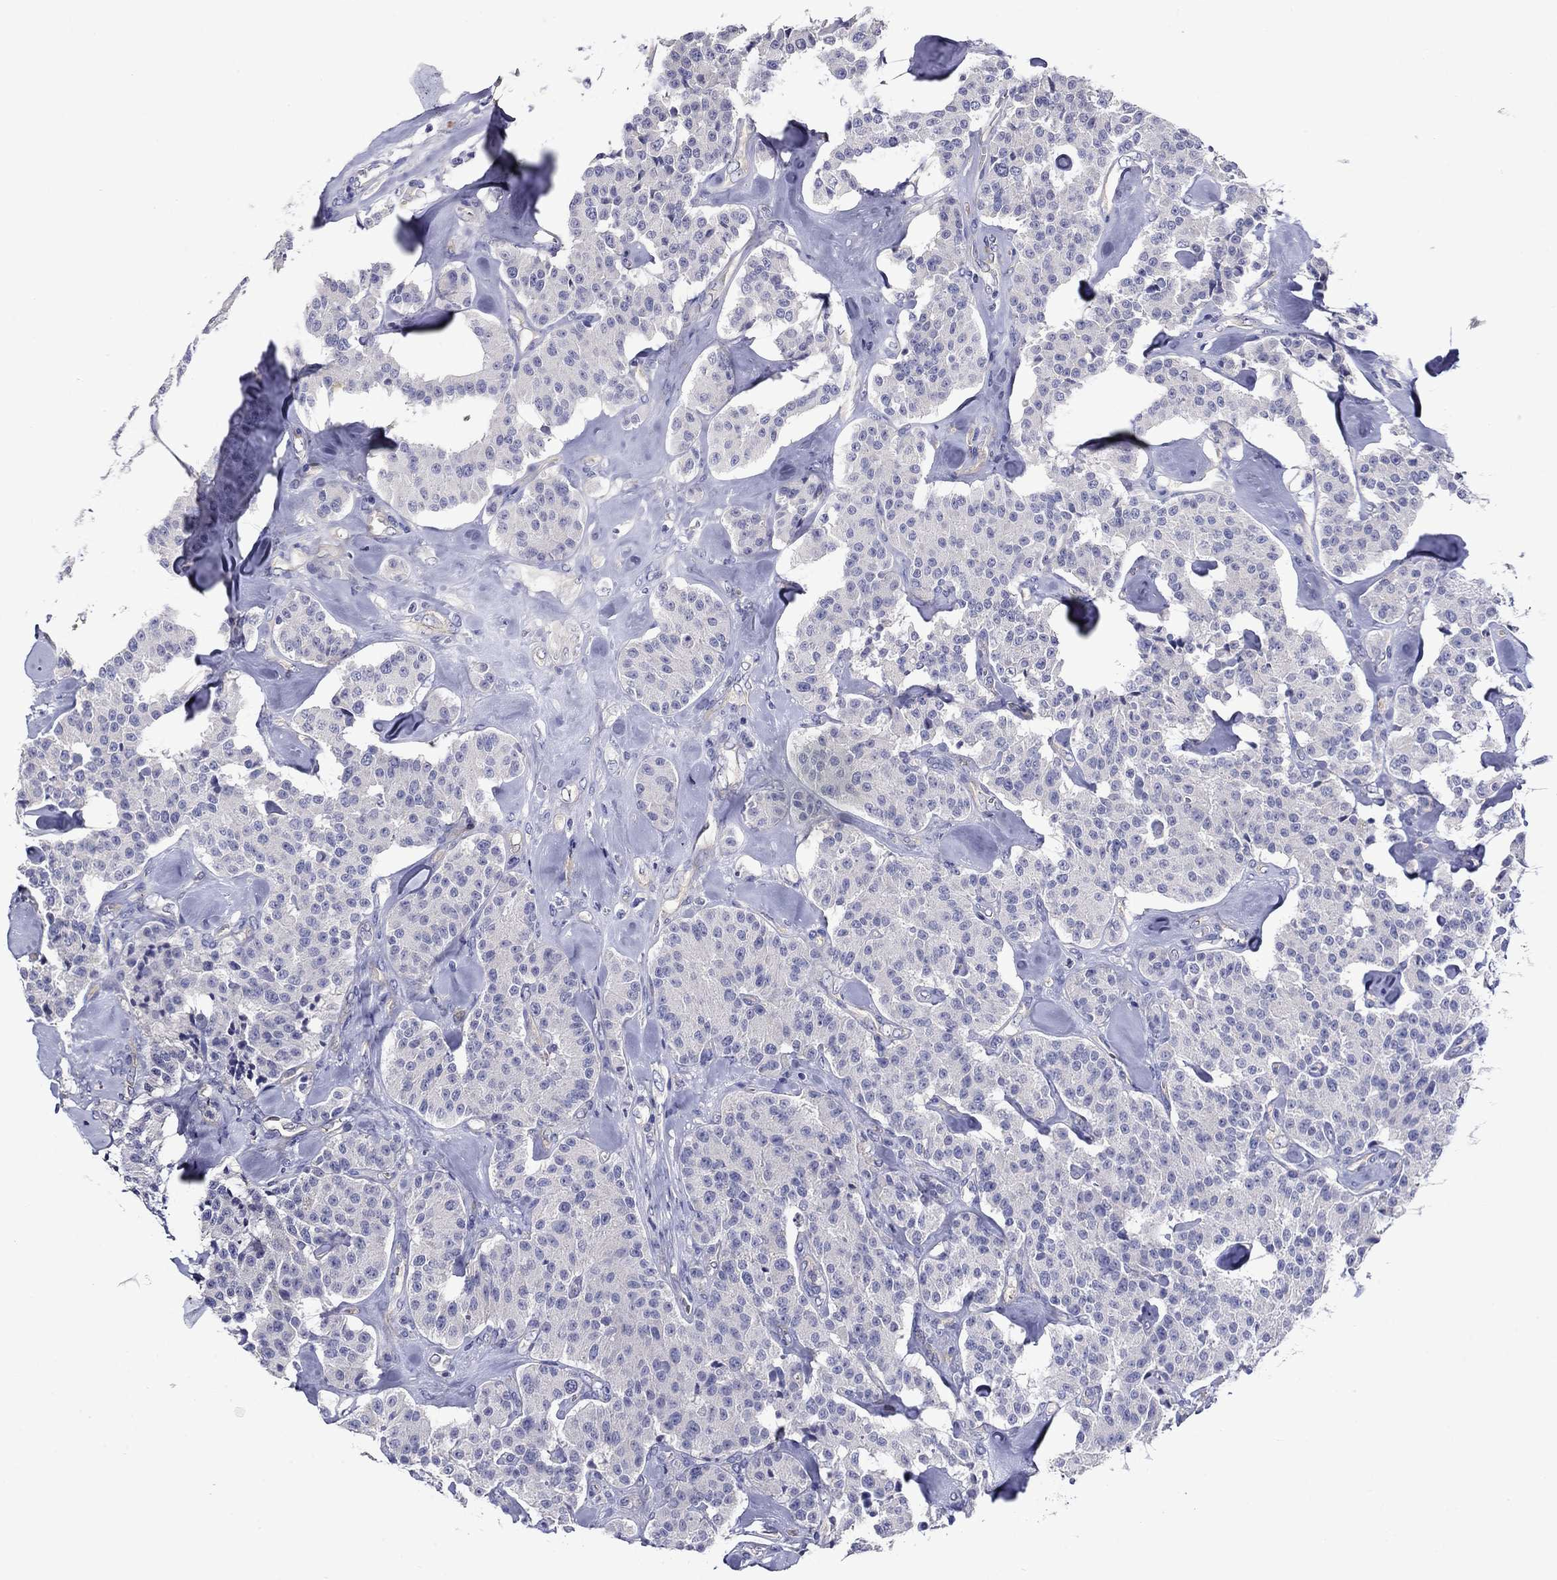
{"staining": {"intensity": "negative", "quantity": "none", "location": "none"}, "tissue": "carcinoid", "cell_type": "Tumor cells", "image_type": "cancer", "snomed": [{"axis": "morphology", "description": "Carcinoid, malignant, NOS"}, {"axis": "topography", "description": "Pancreas"}], "caption": "Image shows no significant protein expression in tumor cells of carcinoid.", "gene": "CNDP1", "patient": {"sex": "male", "age": 41}}